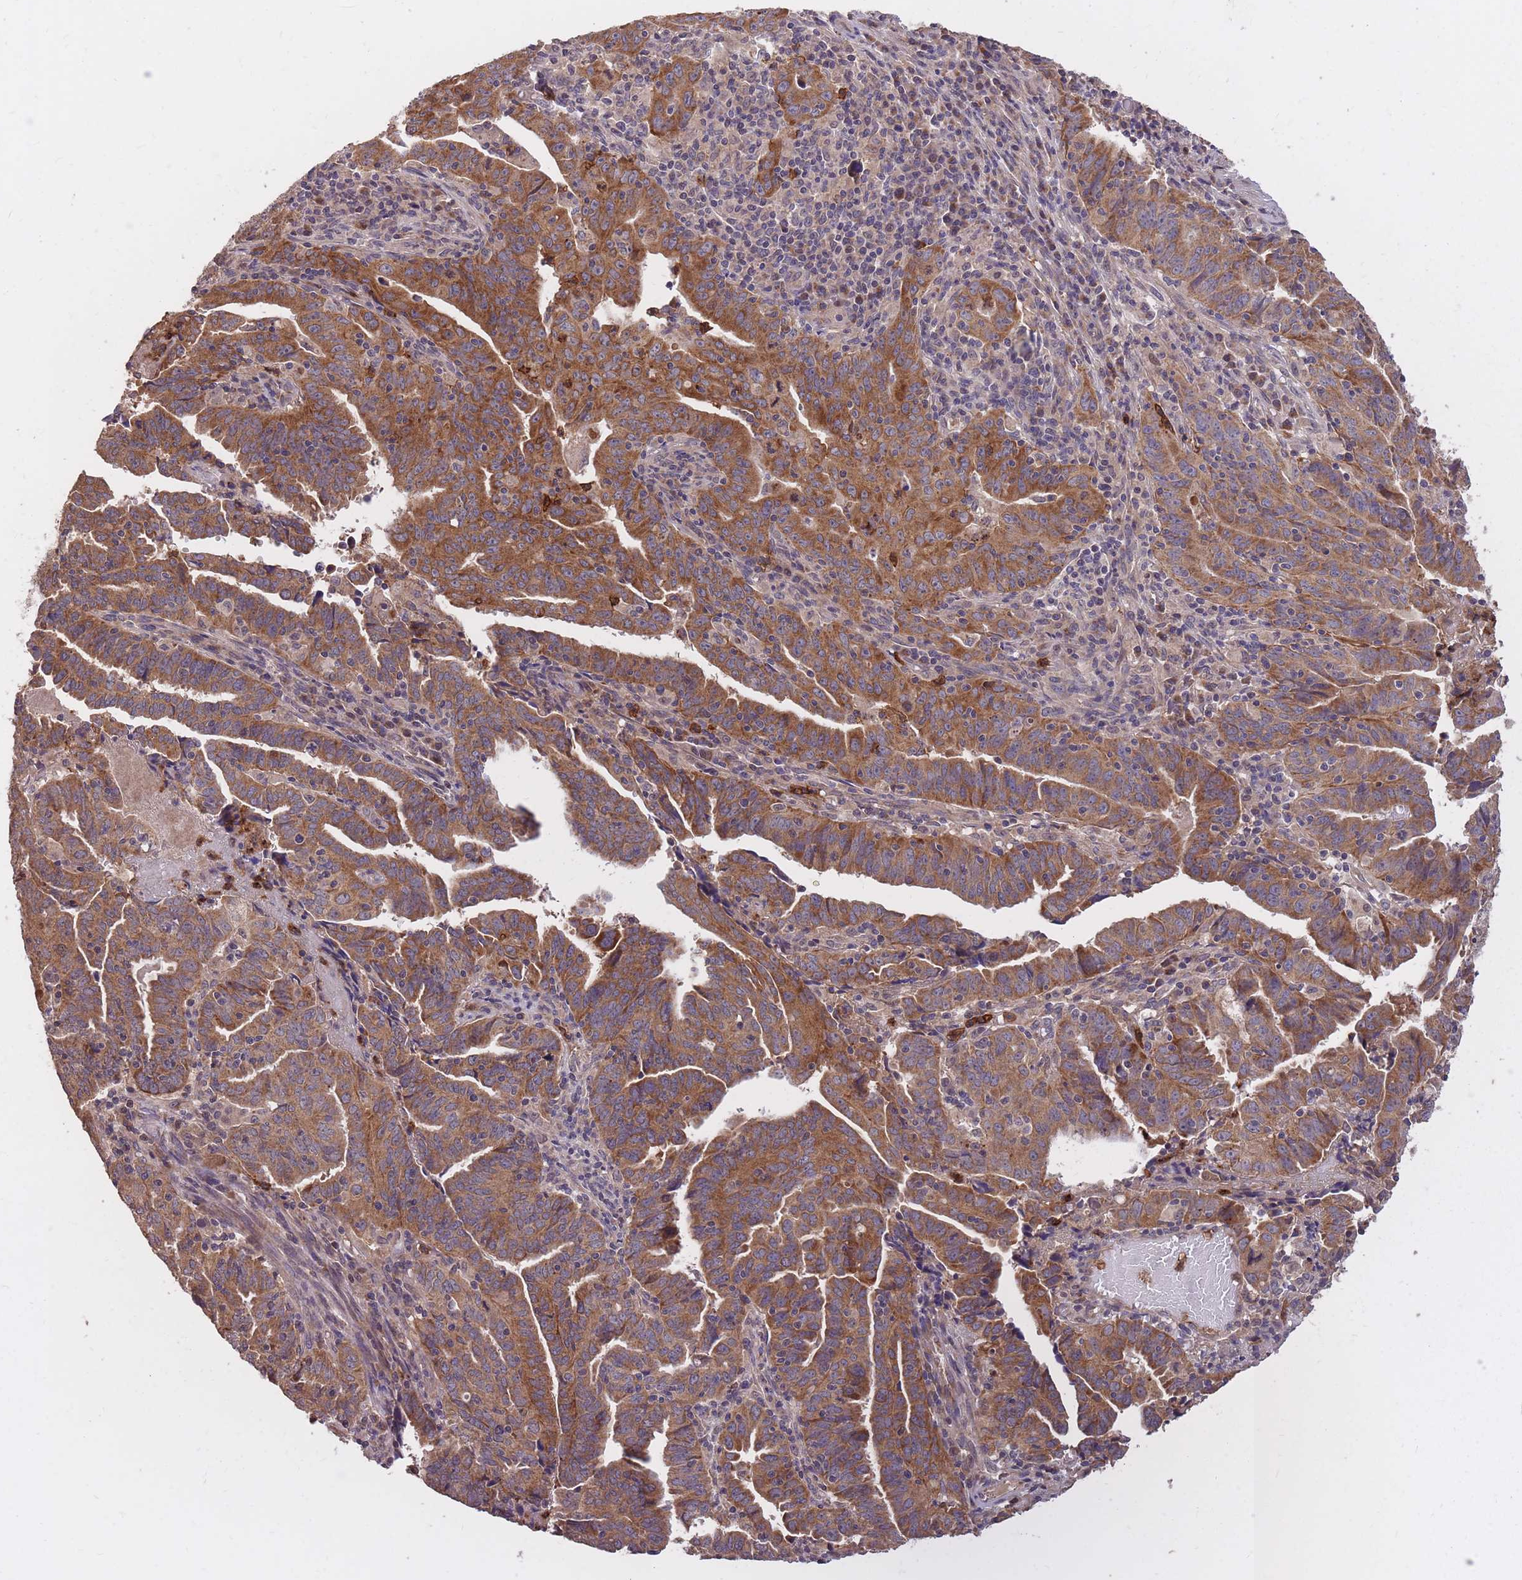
{"staining": {"intensity": "strong", "quantity": ">75%", "location": "cytoplasmic/membranous"}, "tissue": "endometrial cancer", "cell_type": "Tumor cells", "image_type": "cancer", "snomed": [{"axis": "morphology", "description": "Adenocarcinoma, NOS"}, {"axis": "topography", "description": "Endometrium"}], "caption": "A brown stain highlights strong cytoplasmic/membranous expression of a protein in human endometrial cancer tumor cells.", "gene": "IGF2BP2", "patient": {"sex": "female", "age": 60}}